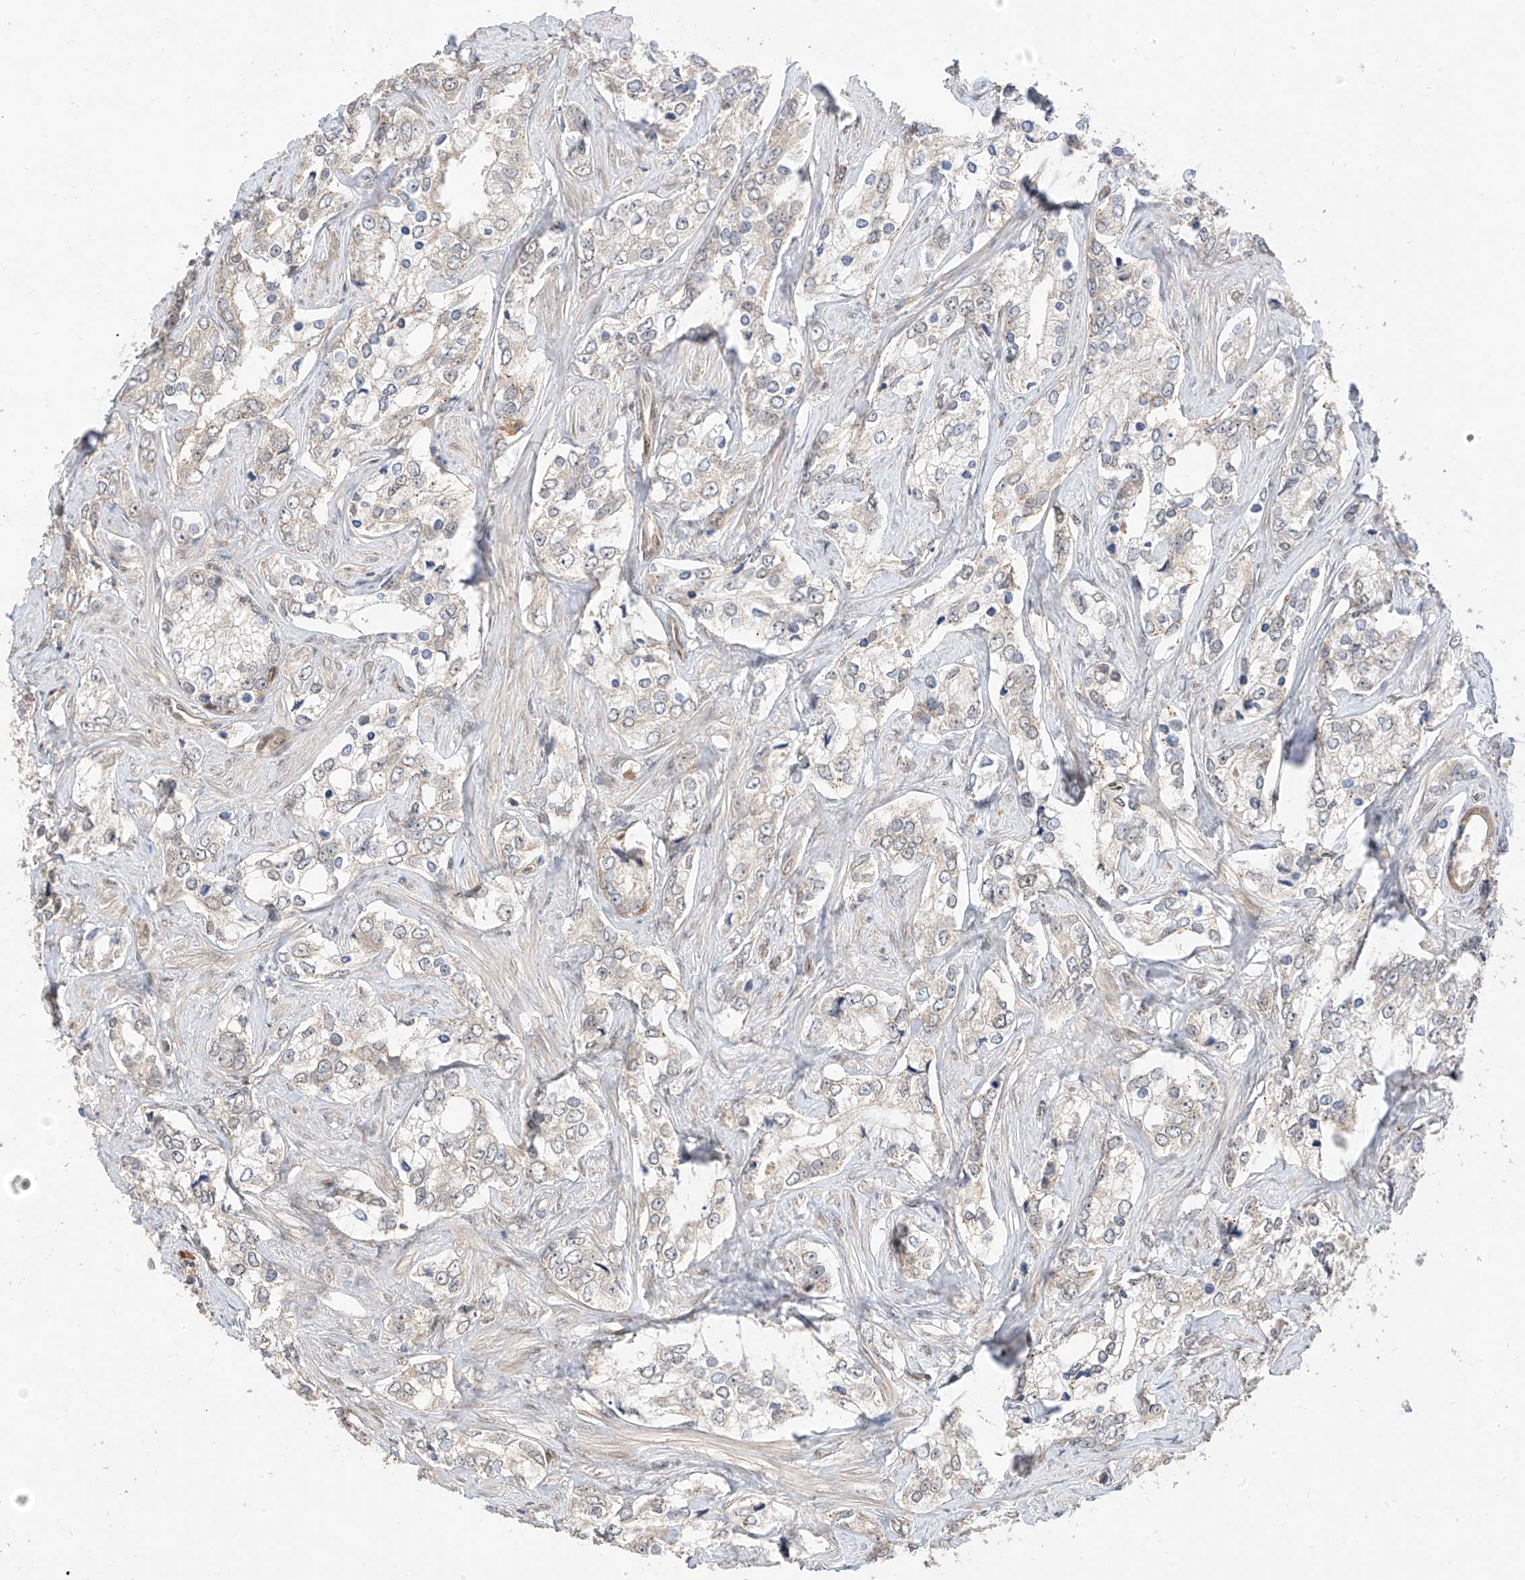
{"staining": {"intensity": "weak", "quantity": "<25%", "location": "cytoplasmic/membranous"}, "tissue": "prostate cancer", "cell_type": "Tumor cells", "image_type": "cancer", "snomed": [{"axis": "morphology", "description": "Adenocarcinoma, High grade"}, {"axis": "topography", "description": "Prostate"}], "caption": "IHC micrograph of neoplastic tissue: human prostate cancer (adenocarcinoma (high-grade)) stained with DAB demonstrates no significant protein expression in tumor cells.", "gene": "MRTFA", "patient": {"sex": "male", "age": 66}}